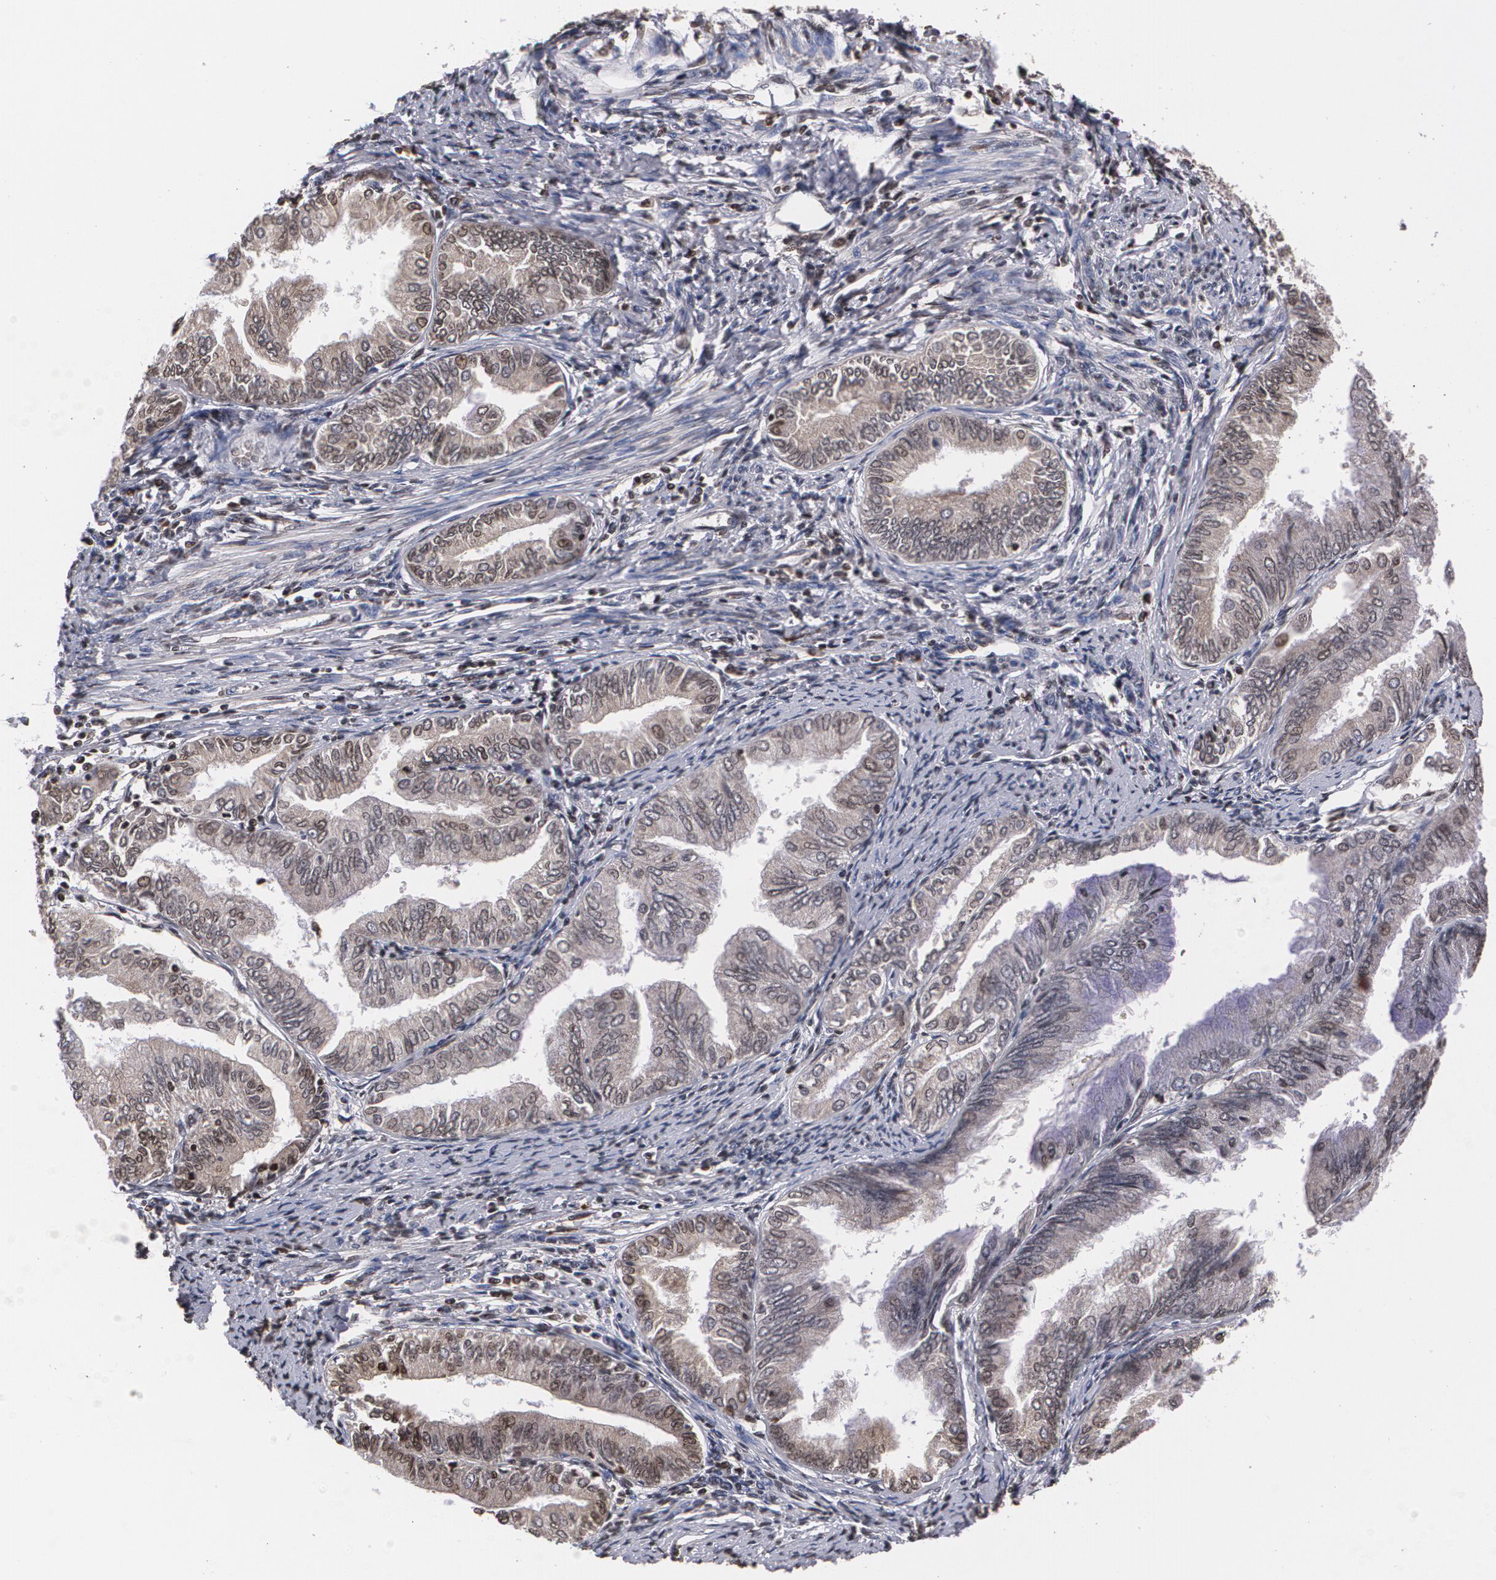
{"staining": {"intensity": "weak", "quantity": "25%-75%", "location": "cytoplasmic/membranous,nuclear"}, "tissue": "endometrial cancer", "cell_type": "Tumor cells", "image_type": "cancer", "snomed": [{"axis": "morphology", "description": "Adenocarcinoma, NOS"}, {"axis": "topography", "description": "Endometrium"}], "caption": "Protein expression analysis of human adenocarcinoma (endometrial) reveals weak cytoplasmic/membranous and nuclear expression in about 25%-75% of tumor cells.", "gene": "MVP", "patient": {"sex": "female", "age": 66}}